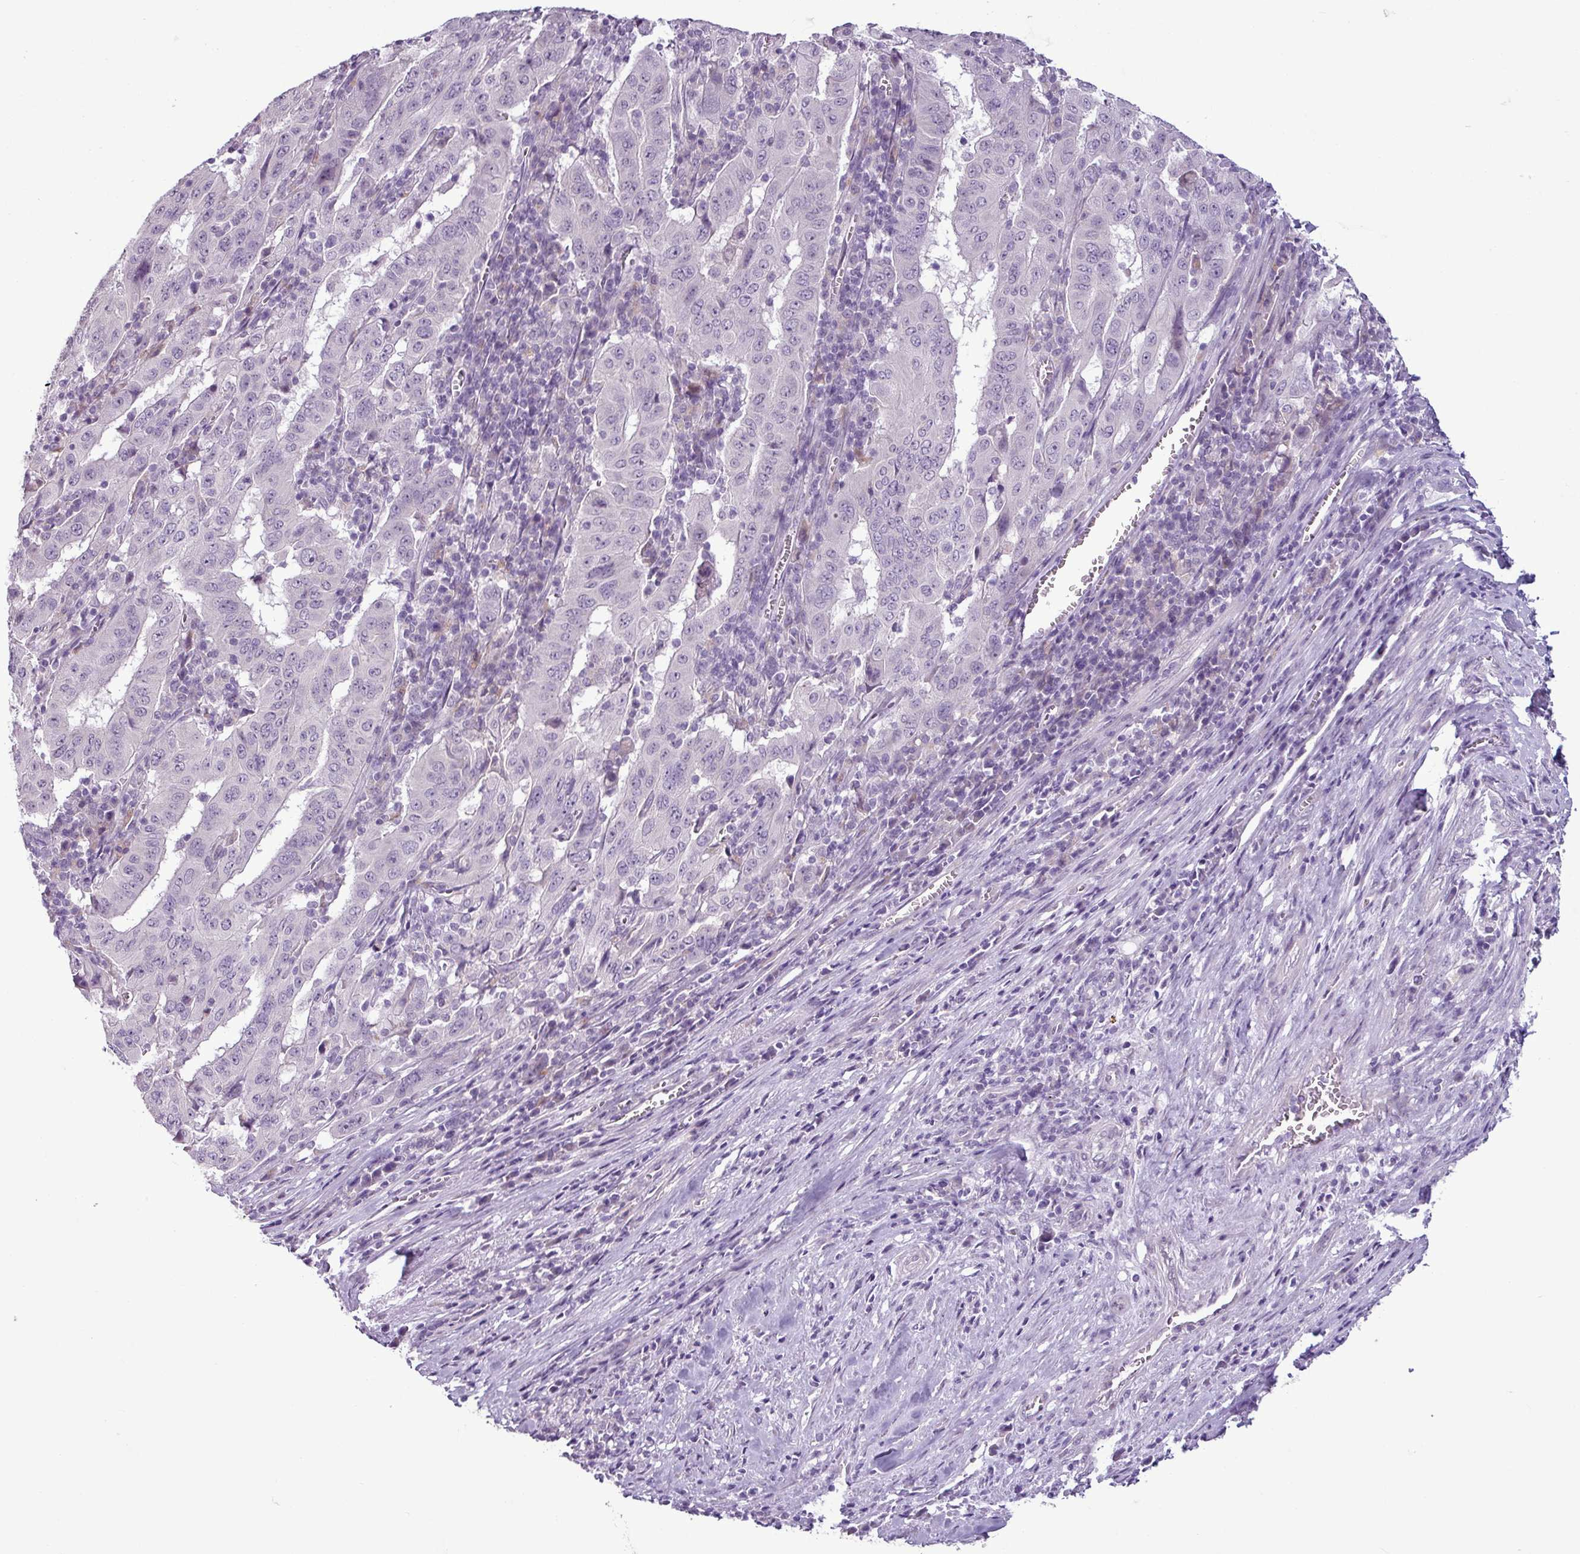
{"staining": {"intensity": "negative", "quantity": "none", "location": "none"}, "tissue": "pancreatic cancer", "cell_type": "Tumor cells", "image_type": "cancer", "snomed": [{"axis": "morphology", "description": "Adenocarcinoma, NOS"}, {"axis": "topography", "description": "Pancreas"}], "caption": "DAB (3,3'-diaminobenzidine) immunohistochemical staining of human pancreatic cancer displays no significant staining in tumor cells.", "gene": "C9orf24", "patient": {"sex": "male", "age": 63}}